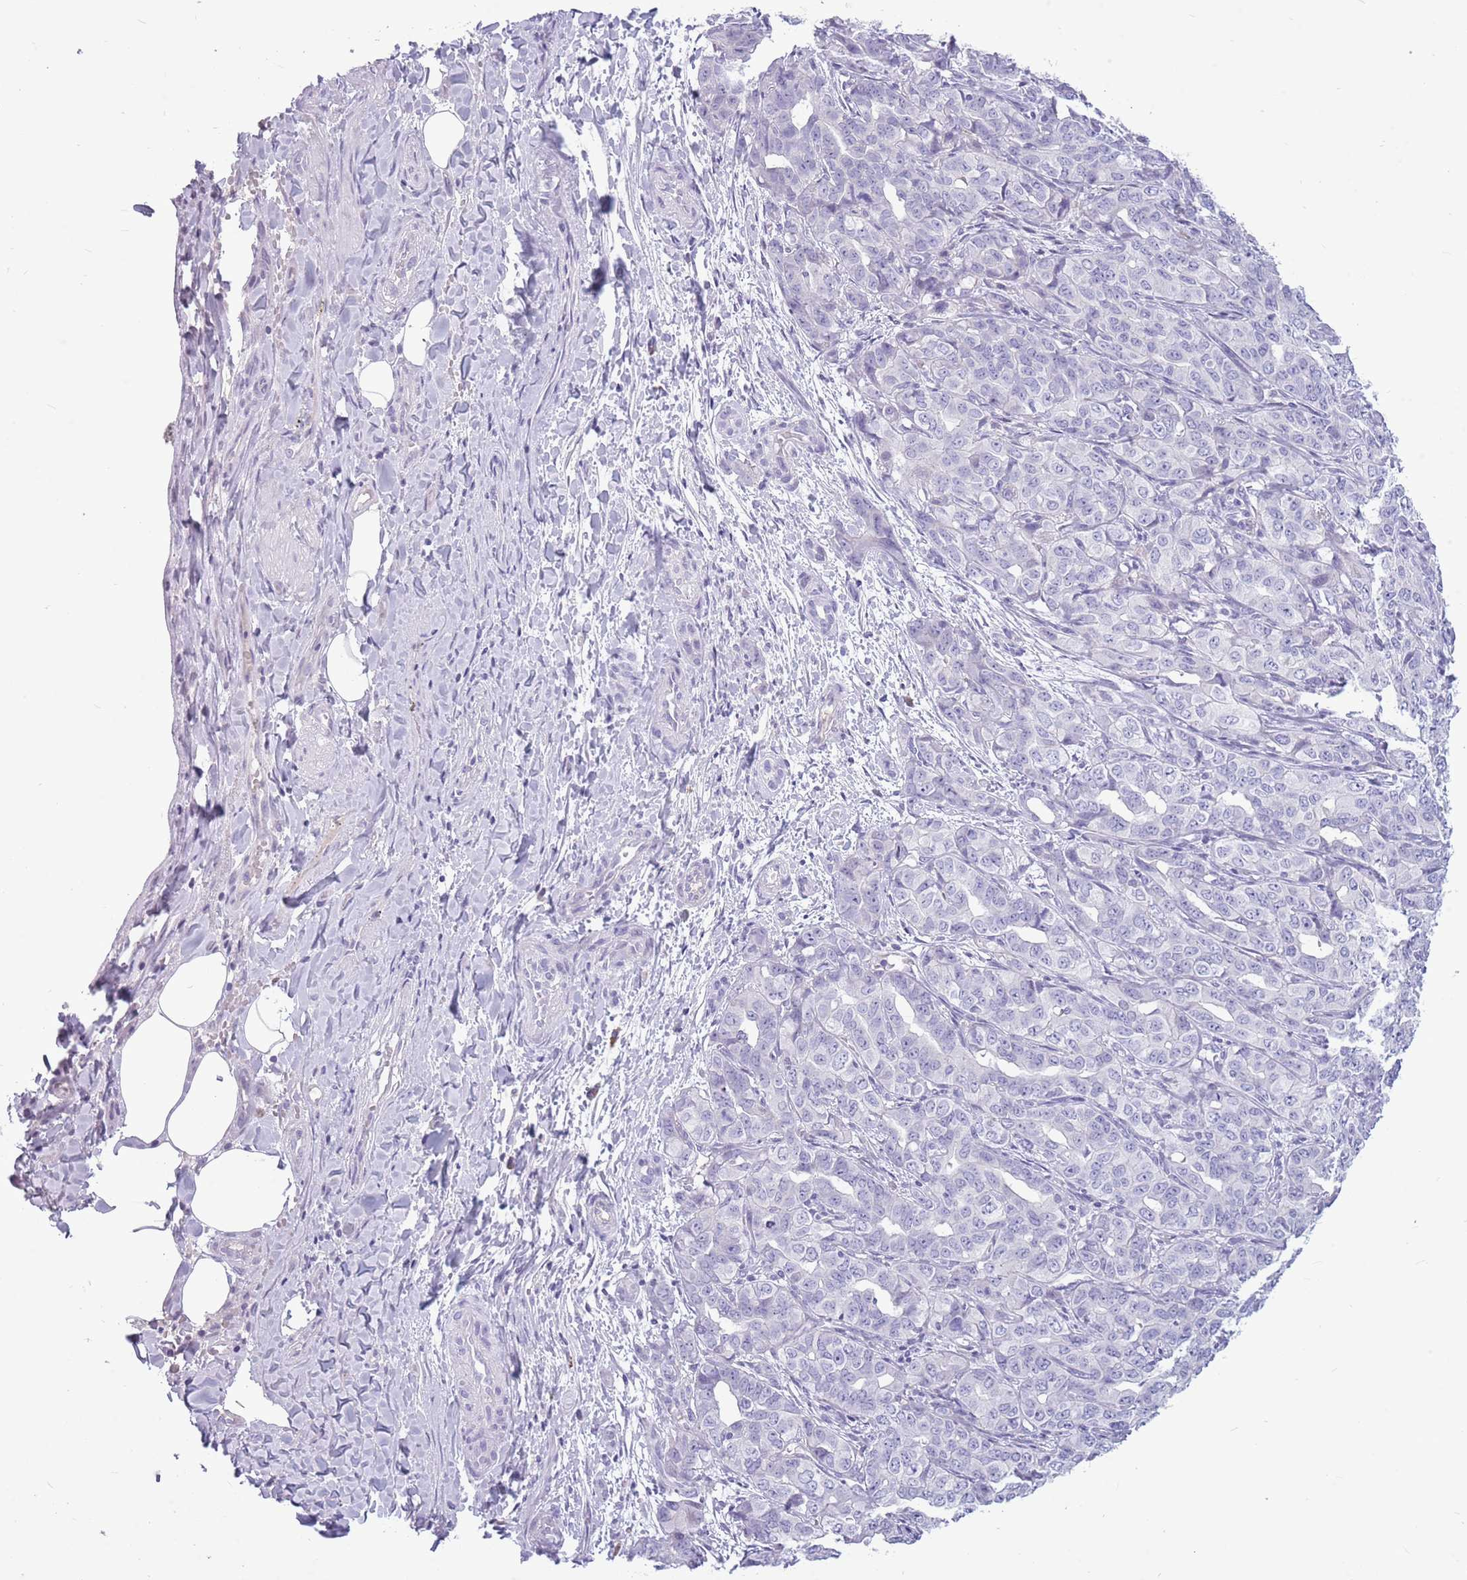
{"staining": {"intensity": "negative", "quantity": "none", "location": "none"}, "tissue": "liver cancer", "cell_type": "Tumor cells", "image_type": "cancer", "snomed": [{"axis": "morphology", "description": "Cholangiocarcinoma"}, {"axis": "topography", "description": "Liver"}], "caption": "IHC photomicrograph of human liver cancer stained for a protein (brown), which shows no expression in tumor cells. The staining was performed using DAB to visualize the protein expression in brown, while the nuclei were stained in blue with hematoxylin (Magnification: 20x).", "gene": "ZNF425", "patient": {"sex": "male", "age": 59}}